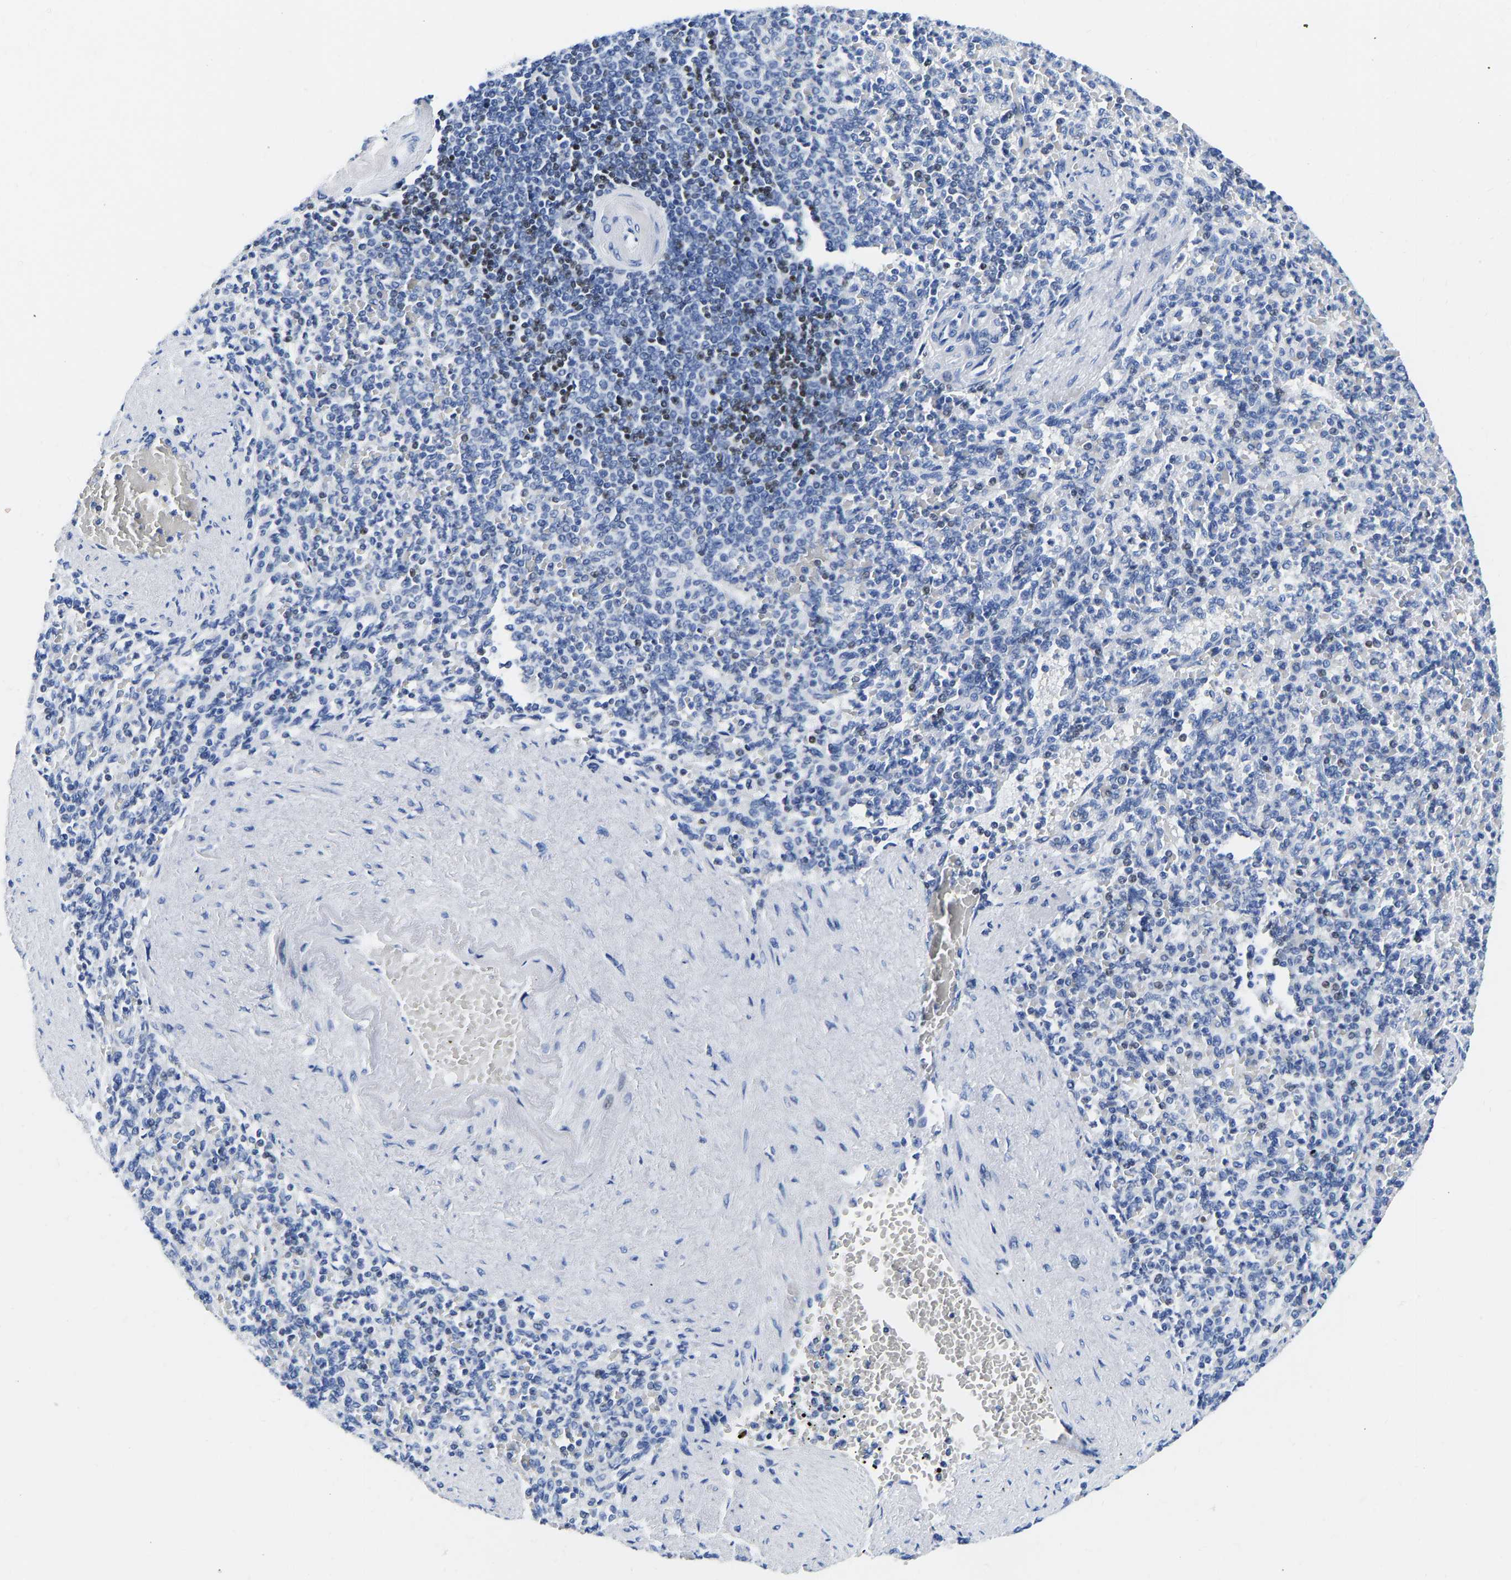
{"staining": {"intensity": "strong", "quantity": "<25%", "location": "nuclear"}, "tissue": "spleen", "cell_type": "Cells in red pulp", "image_type": "normal", "snomed": [{"axis": "morphology", "description": "Normal tissue, NOS"}, {"axis": "topography", "description": "Spleen"}], "caption": "Spleen stained with DAB (3,3'-diaminobenzidine) immunohistochemistry (IHC) reveals medium levels of strong nuclear staining in about <25% of cells in red pulp. (DAB IHC, brown staining for protein, blue staining for nuclei).", "gene": "TCF7", "patient": {"sex": "female", "age": 74}}